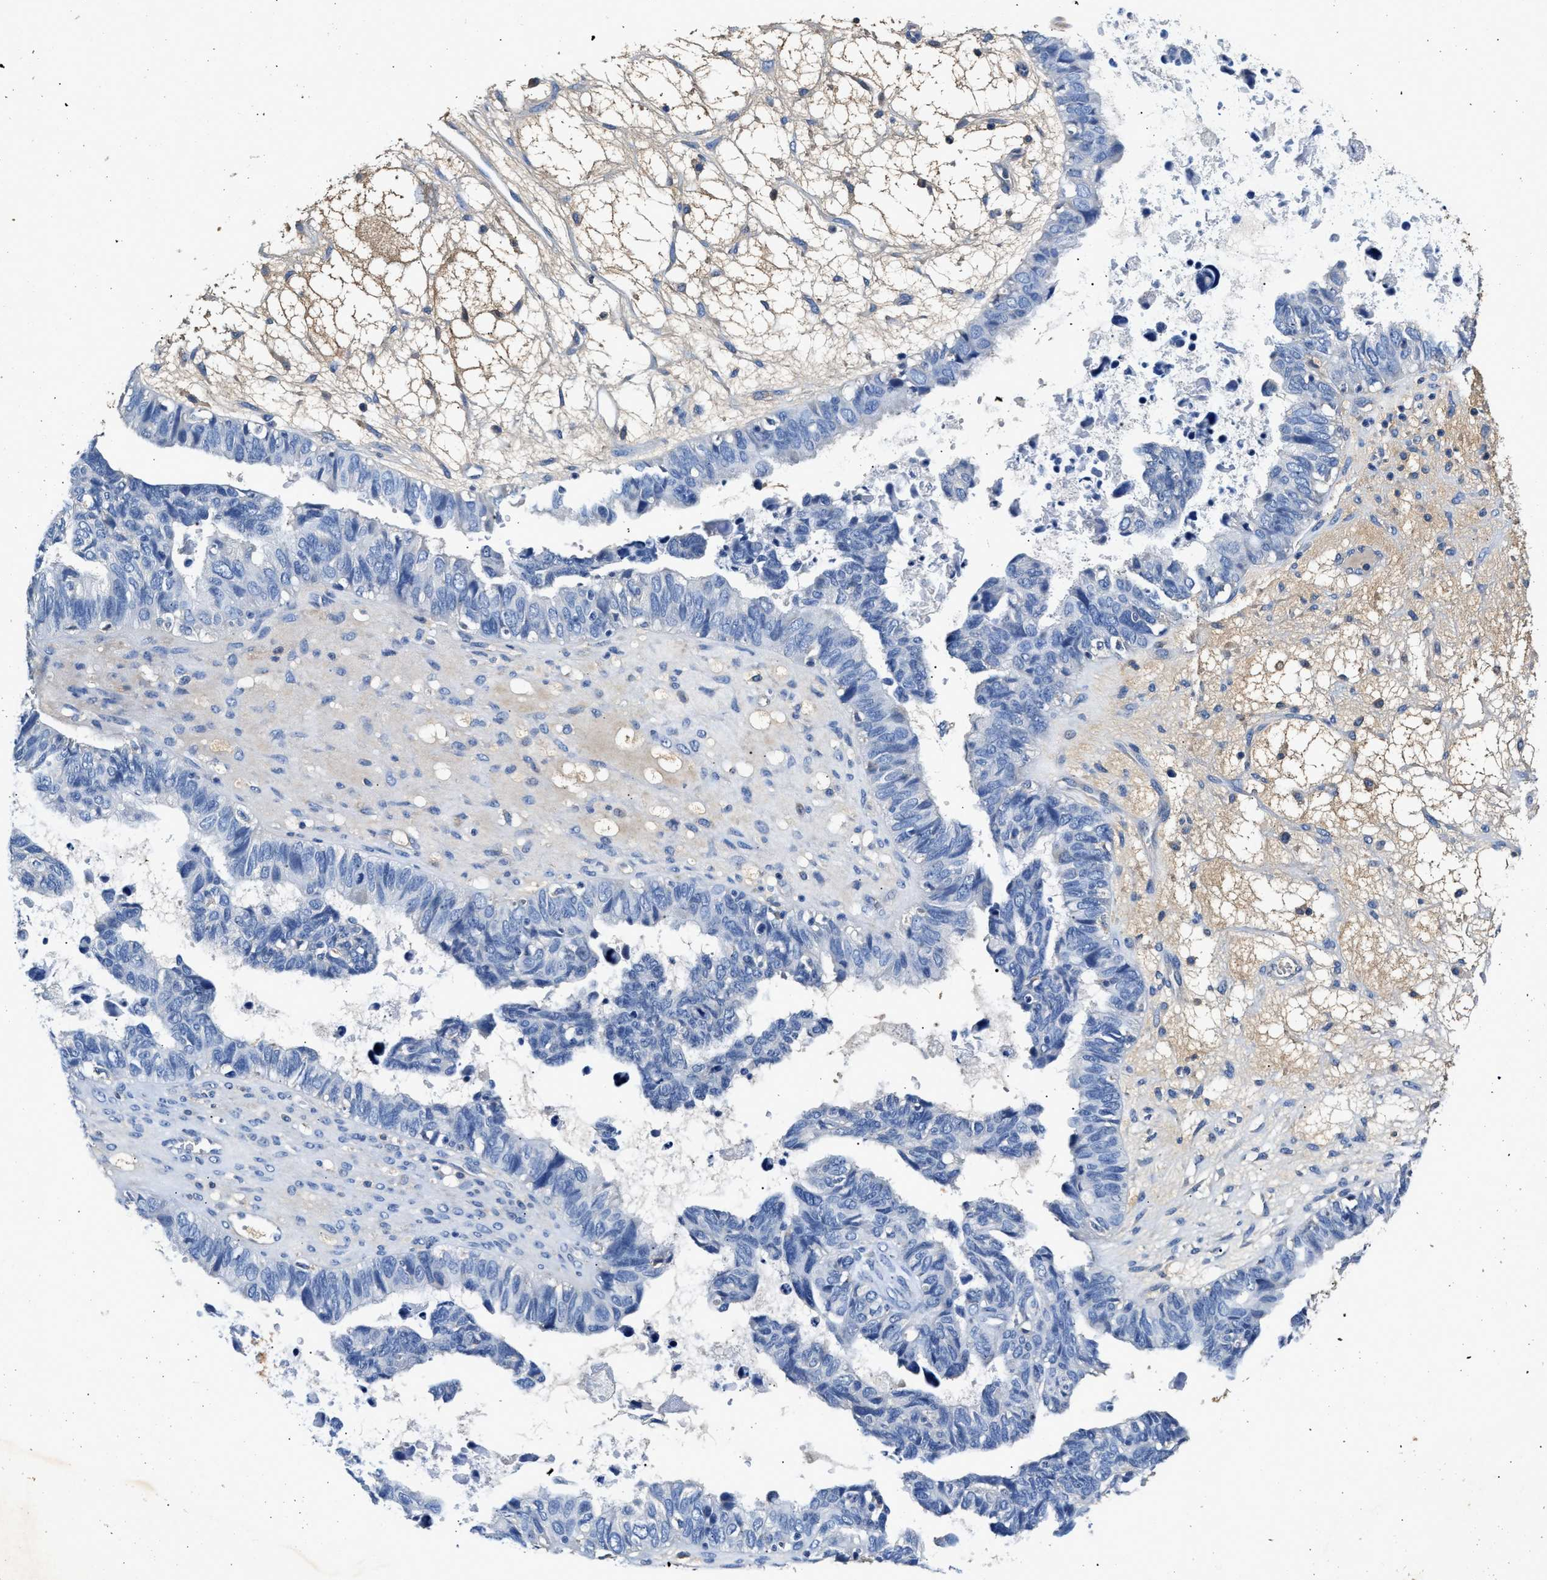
{"staining": {"intensity": "negative", "quantity": "none", "location": "none"}, "tissue": "ovarian cancer", "cell_type": "Tumor cells", "image_type": "cancer", "snomed": [{"axis": "morphology", "description": "Cystadenocarcinoma, serous, NOS"}, {"axis": "topography", "description": "Ovary"}], "caption": "Ovarian cancer stained for a protein using immunohistochemistry displays no expression tumor cells.", "gene": "SLCO2B1", "patient": {"sex": "female", "age": 79}}